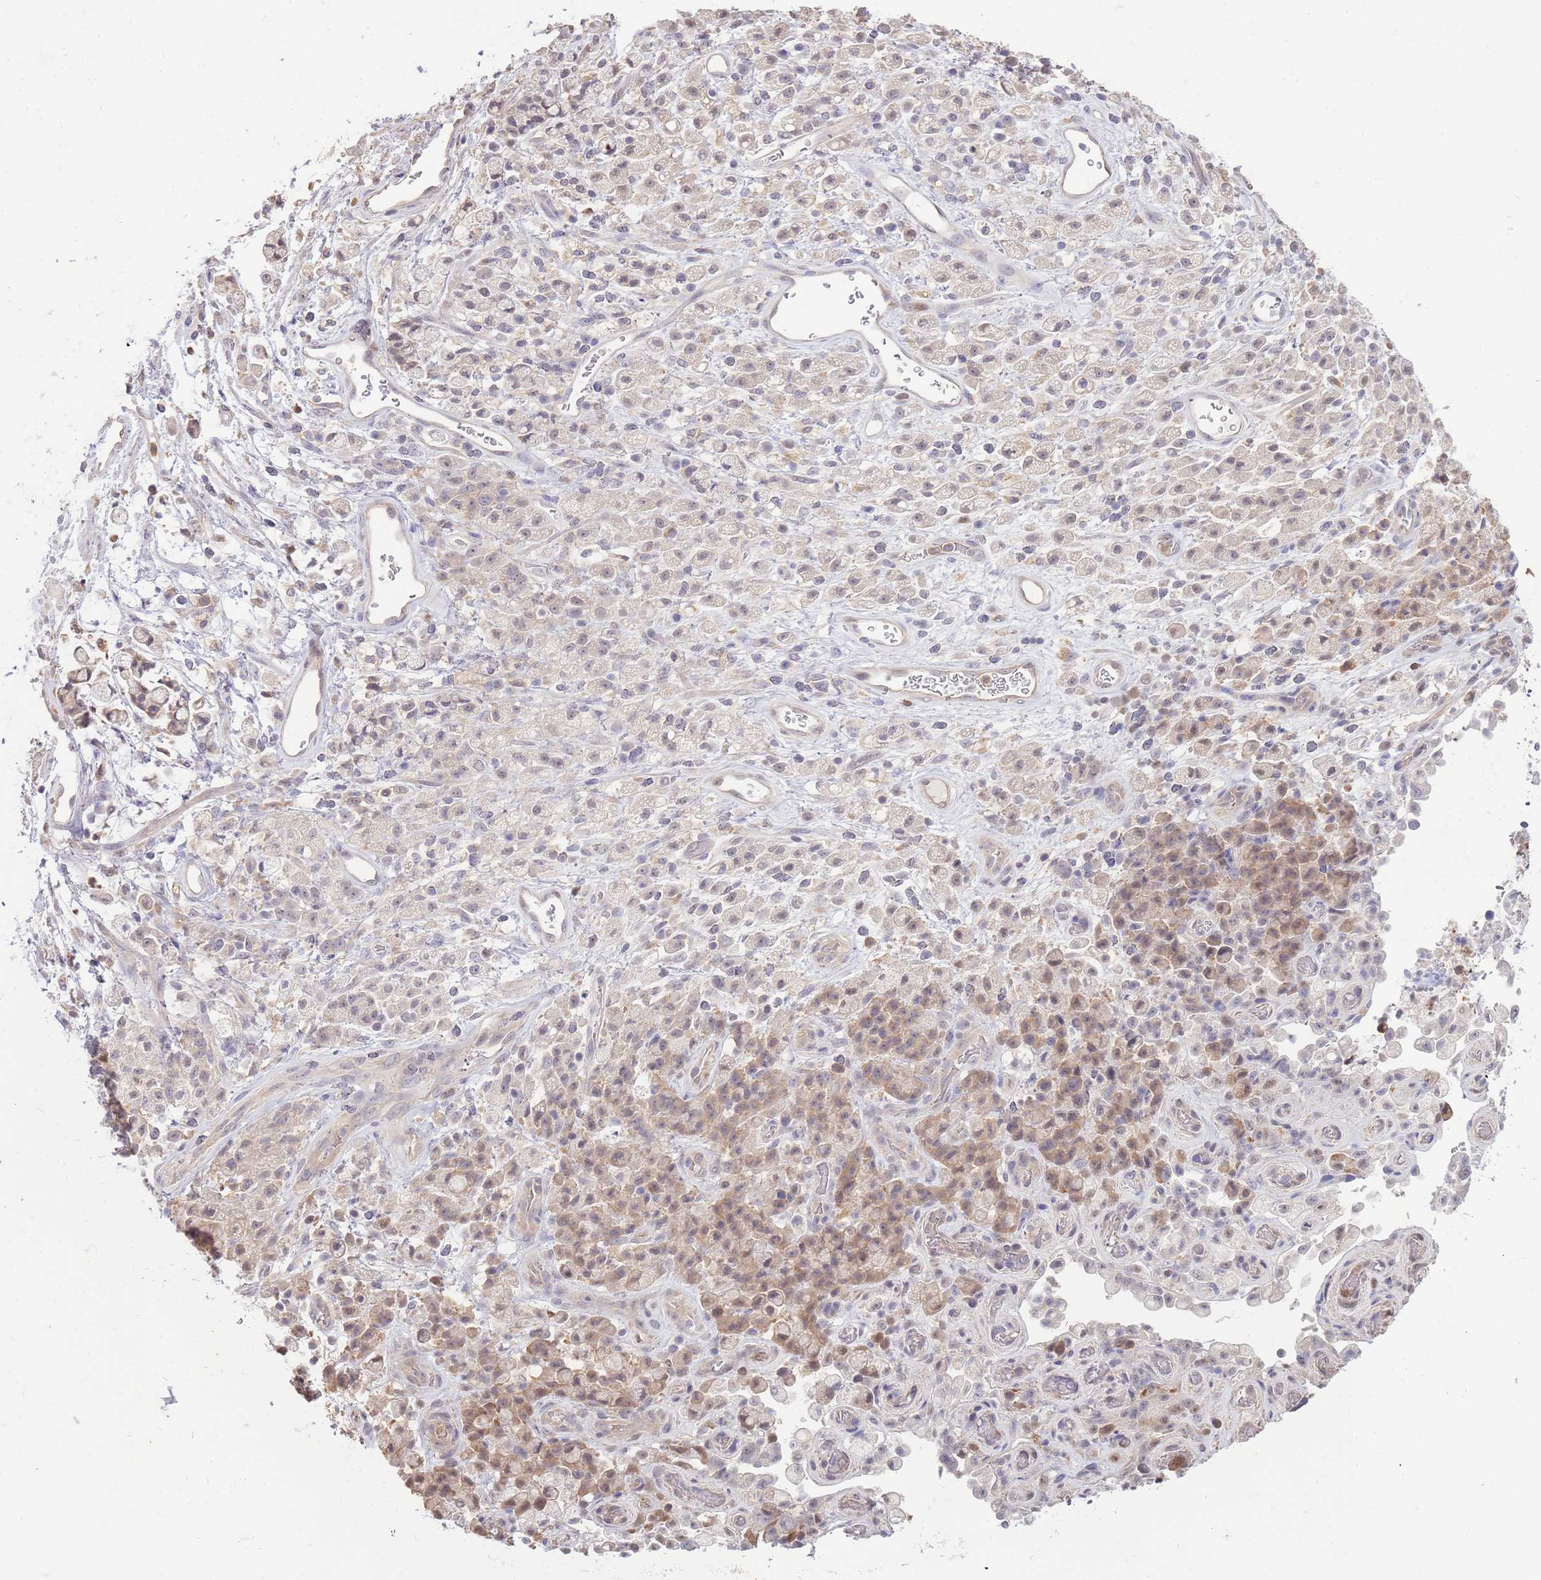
{"staining": {"intensity": "moderate", "quantity": "<25%", "location": "cytoplasmic/membranous"}, "tissue": "stomach cancer", "cell_type": "Tumor cells", "image_type": "cancer", "snomed": [{"axis": "morphology", "description": "Adenocarcinoma, NOS"}, {"axis": "topography", "description": "Stomach"}], "caption": "Protein staining of stomach cancer (adenocarcinoma) tissue displays moderate cytoplasmic/membranous staining in about <25% of tumor cells.", "gene": "AP5S1", "patient": {"sex": "female", "age": 60}}